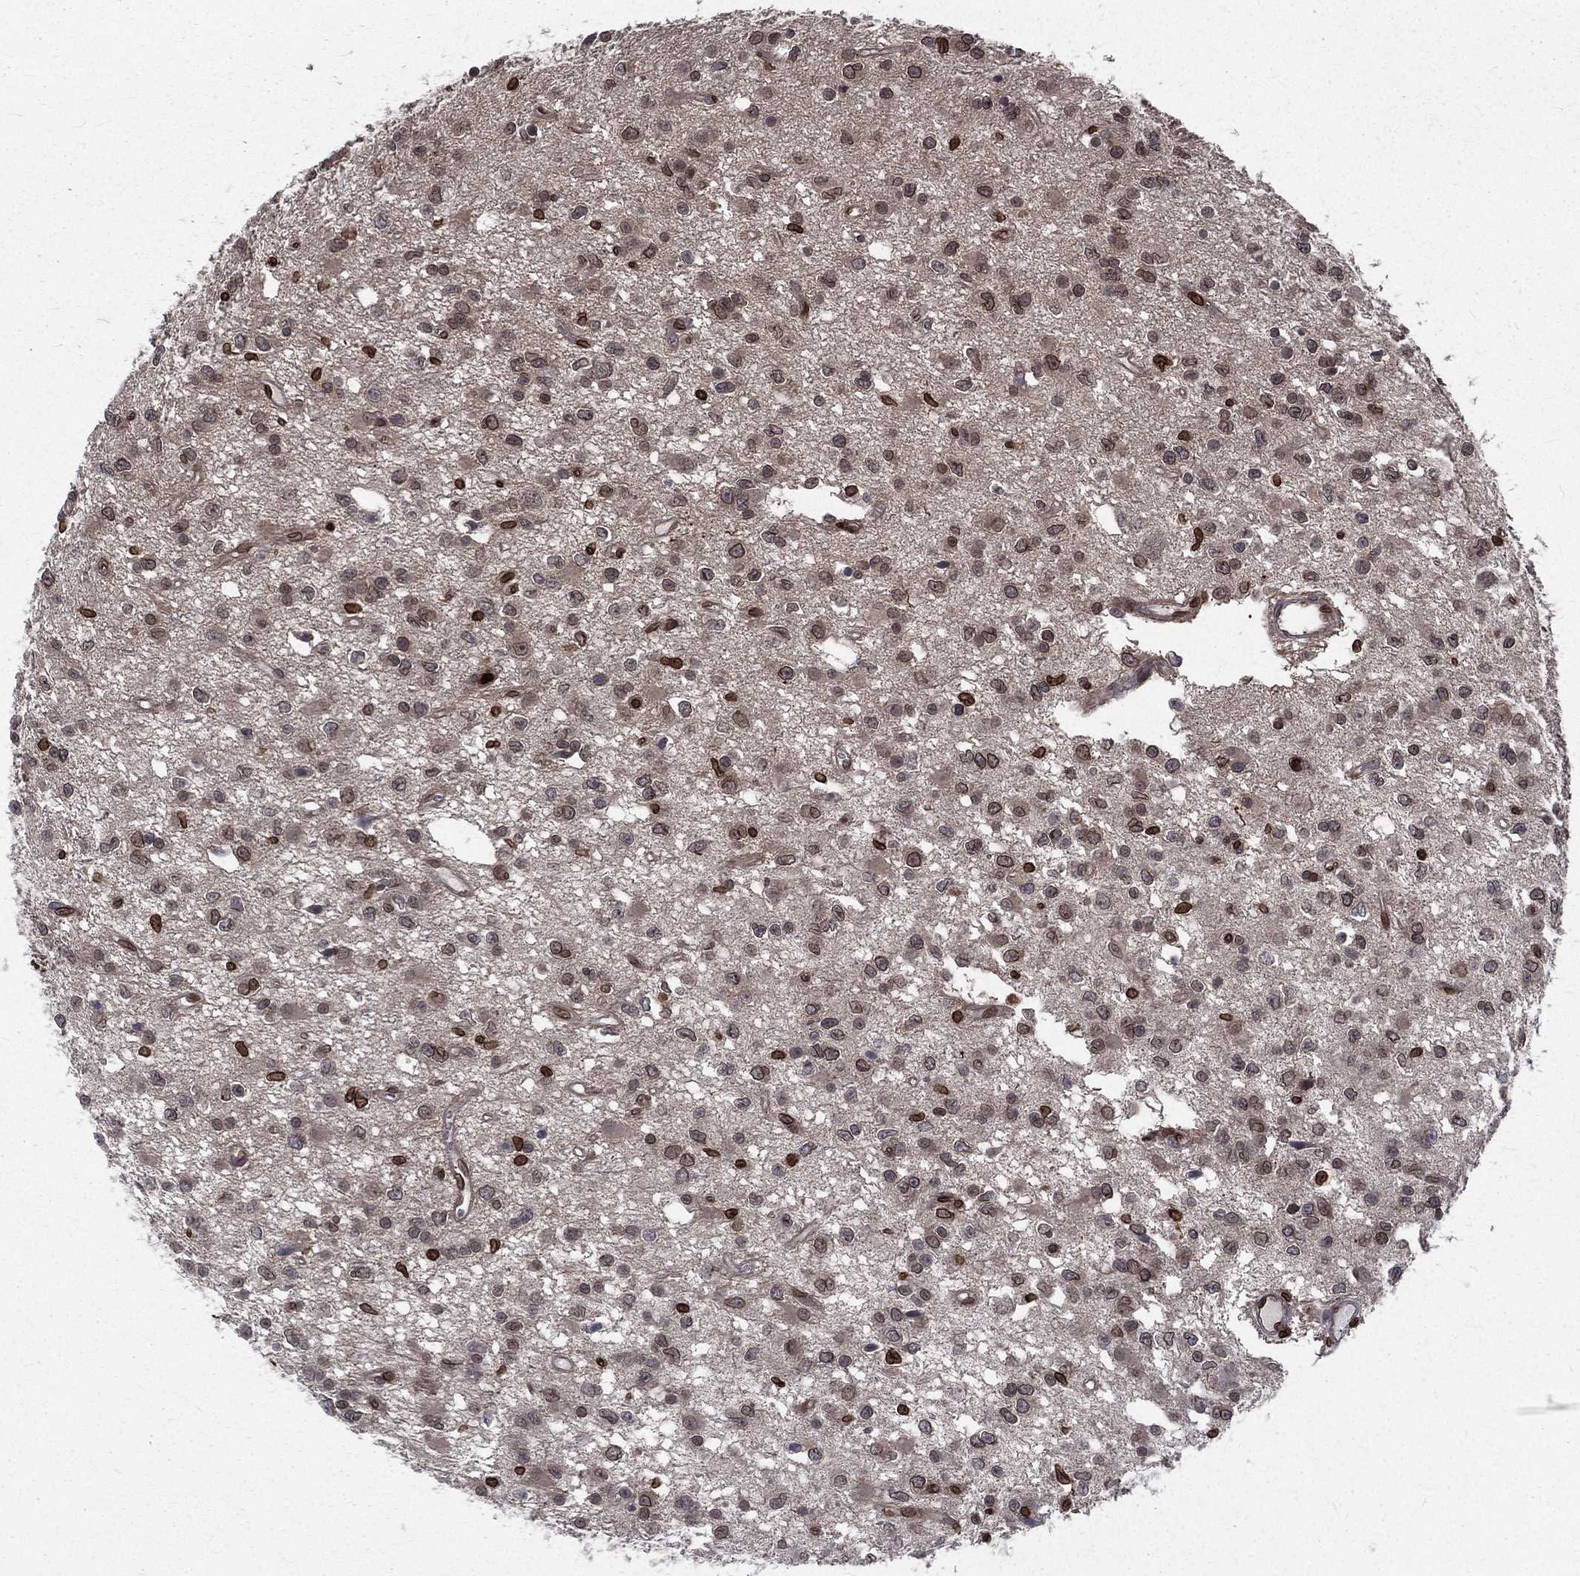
{"staining": {"intensity": "moderate", "quantity": "<25%", "location": "cytoplasmic/membranous,nuclear"}, "tissue": "glioma", "cell_type": "Tumor cells", "image_type": "cancer", "snomed": [{"axis": "morphology", "description": "Glioma, malignant, Low grade"}, {"axis": "topography", "description": "Brain"}], "caption": "The histopathology image exhibits staining of low-grade glioma (malignant), revealing moderate cytoplasmic/membranous and nuclear protein expression (brown color) within tumor cells. (IHC, brightfield microscopy, high magnification).", "gene": "LBR", "patient": {"sex": "female", "age": 45}}